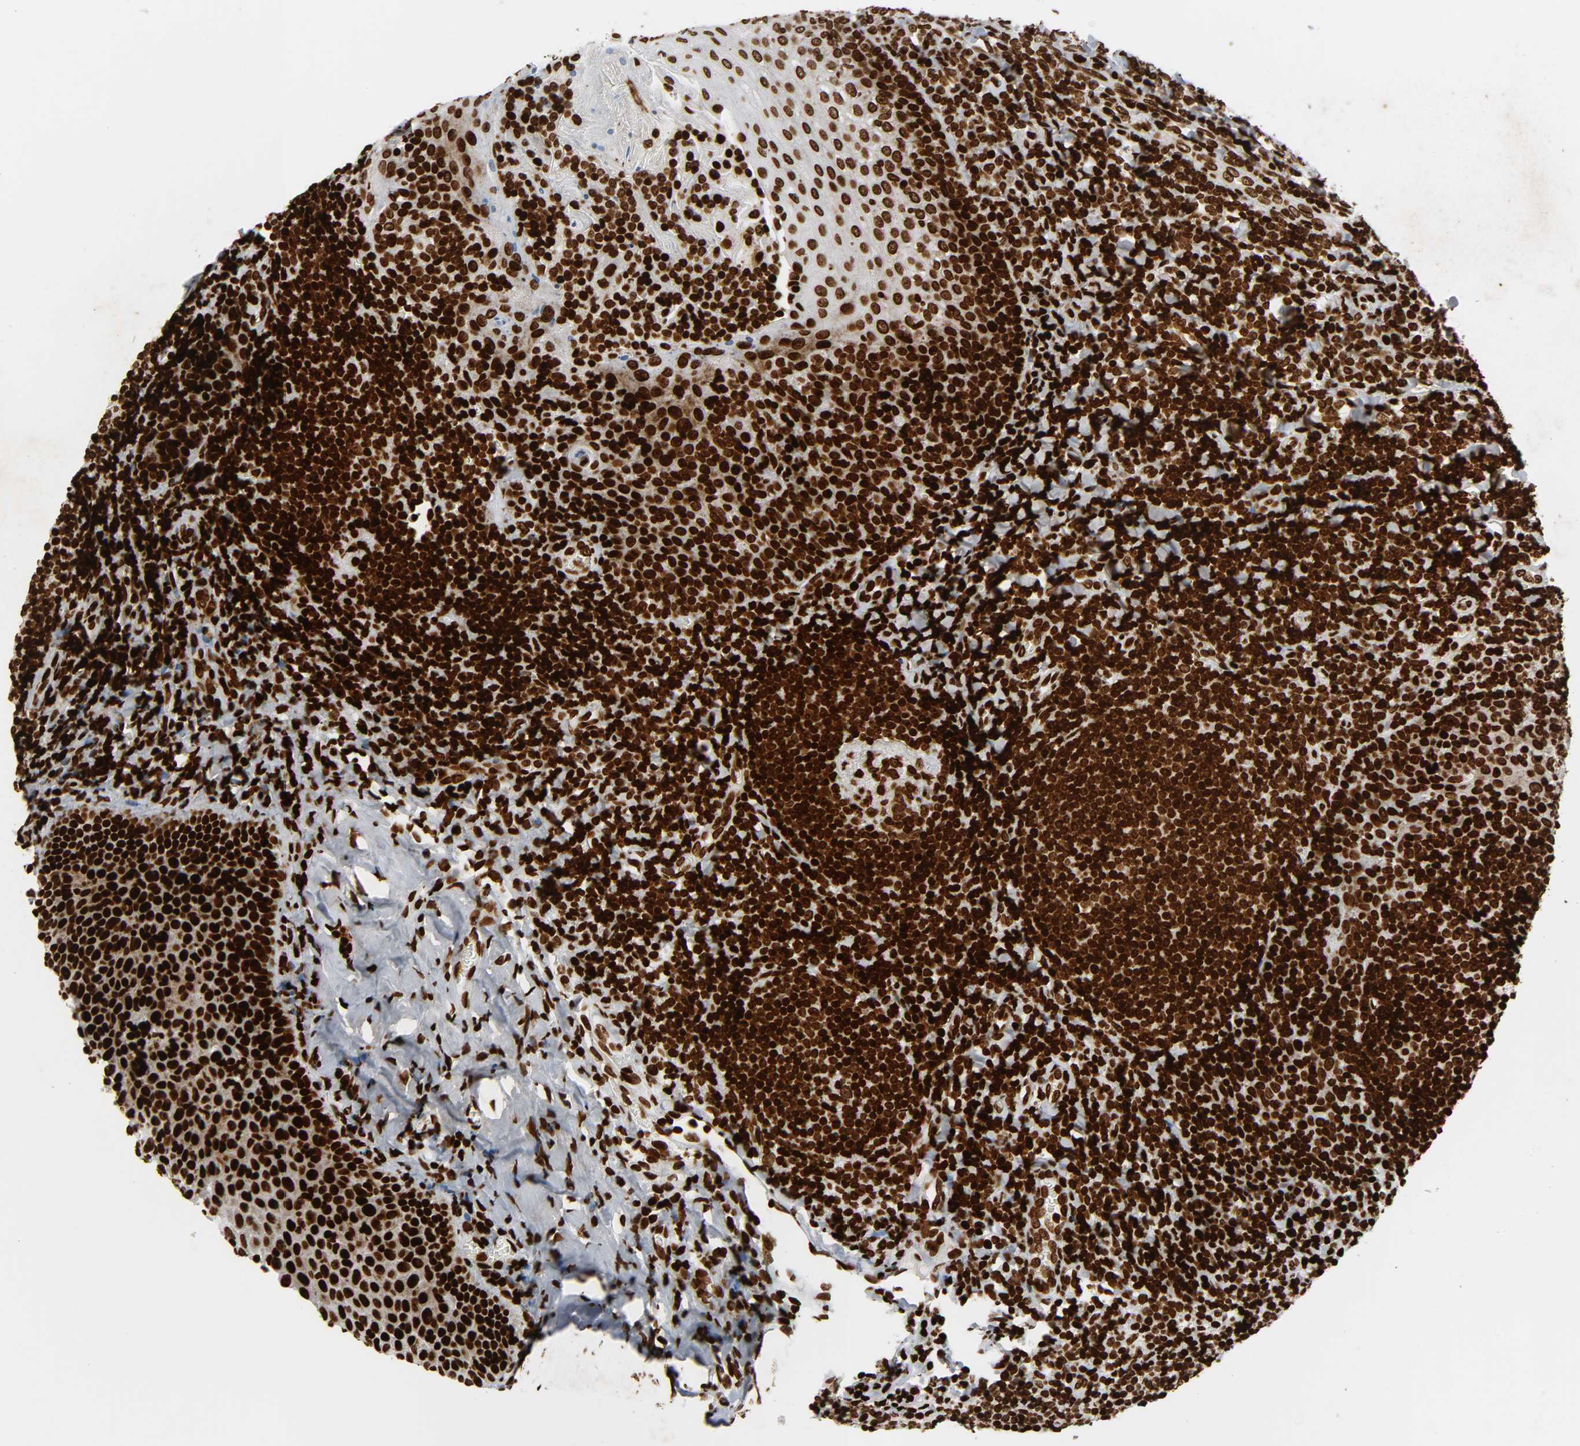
{"staining": {"intensity": "strong", "quantity": ">75%", "location": "nuclear"}, "tissue": "tonsil", "cell_type": "Germinal center cells", "image_type": "normal", "snomed": [{"axis": "morphology", "description": "Normal tissue, NOS"}, {"axis": "topography", "description": "Tonsil"}], "caption": "Protein staining of normal tonsil demonstrates strong nuclear expression in about >75% of germinal center cells. (IHC, brightfield microscopy, high magnification).", "gene": "RXRA", "patient": {"sex": "male", "age": 31}}